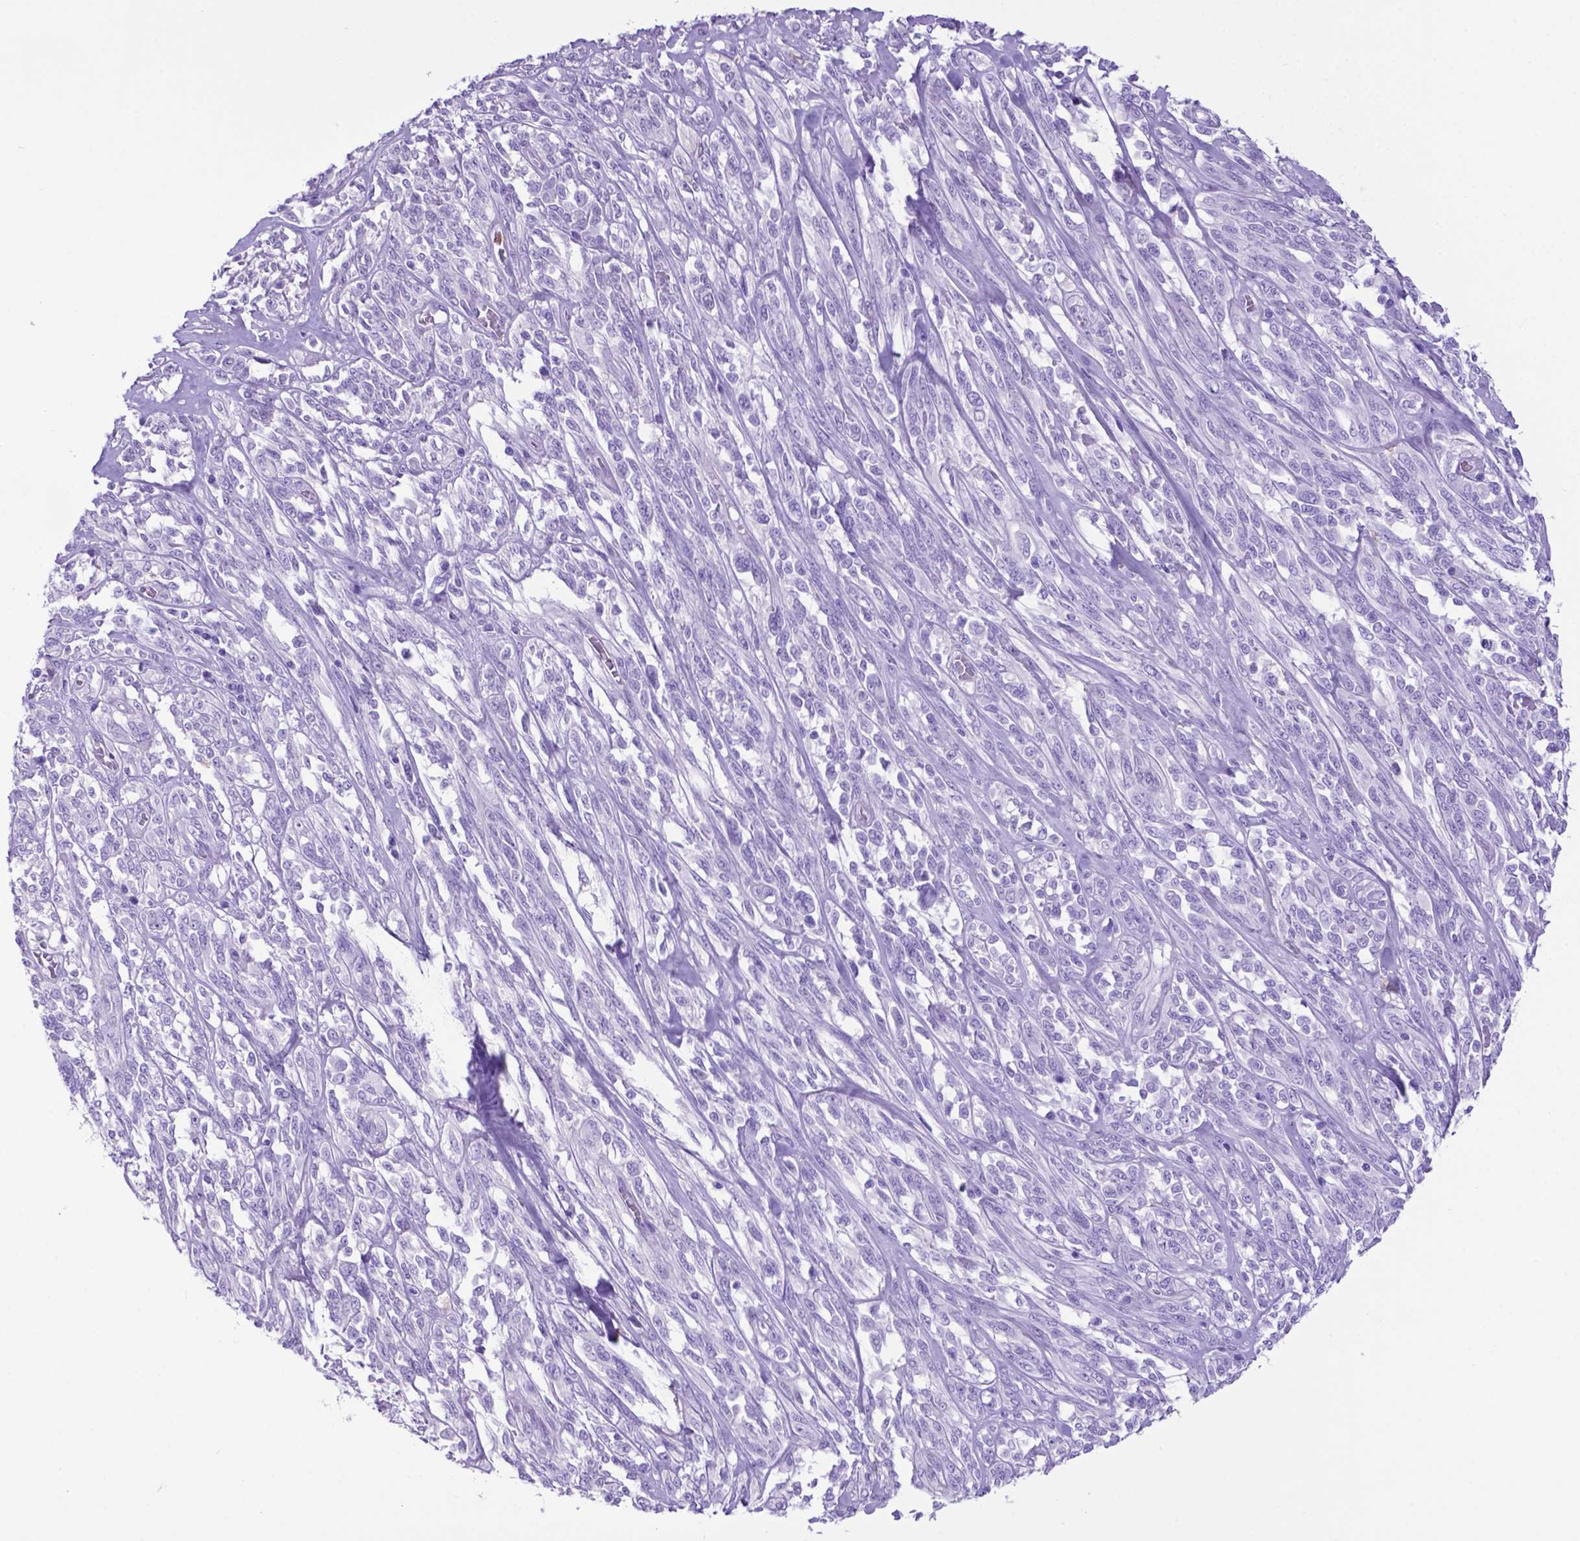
{"staining": {"intensity": "negative", "quantity": "none", "location": "none"}, "tissue": "melanoma", "cell_type": "Tumor cells", "image_type": "cancer", "snomed": [{"axis": "morphology", "description": "Malignant melanoma, NOS"}, {"axis": "topography", "description": "Skin"}], "caption": "Tumor cells show no significant protein staining in melanoma.", "gene": "LZTR1", "patient": {"sex": "female", "age": 91}}